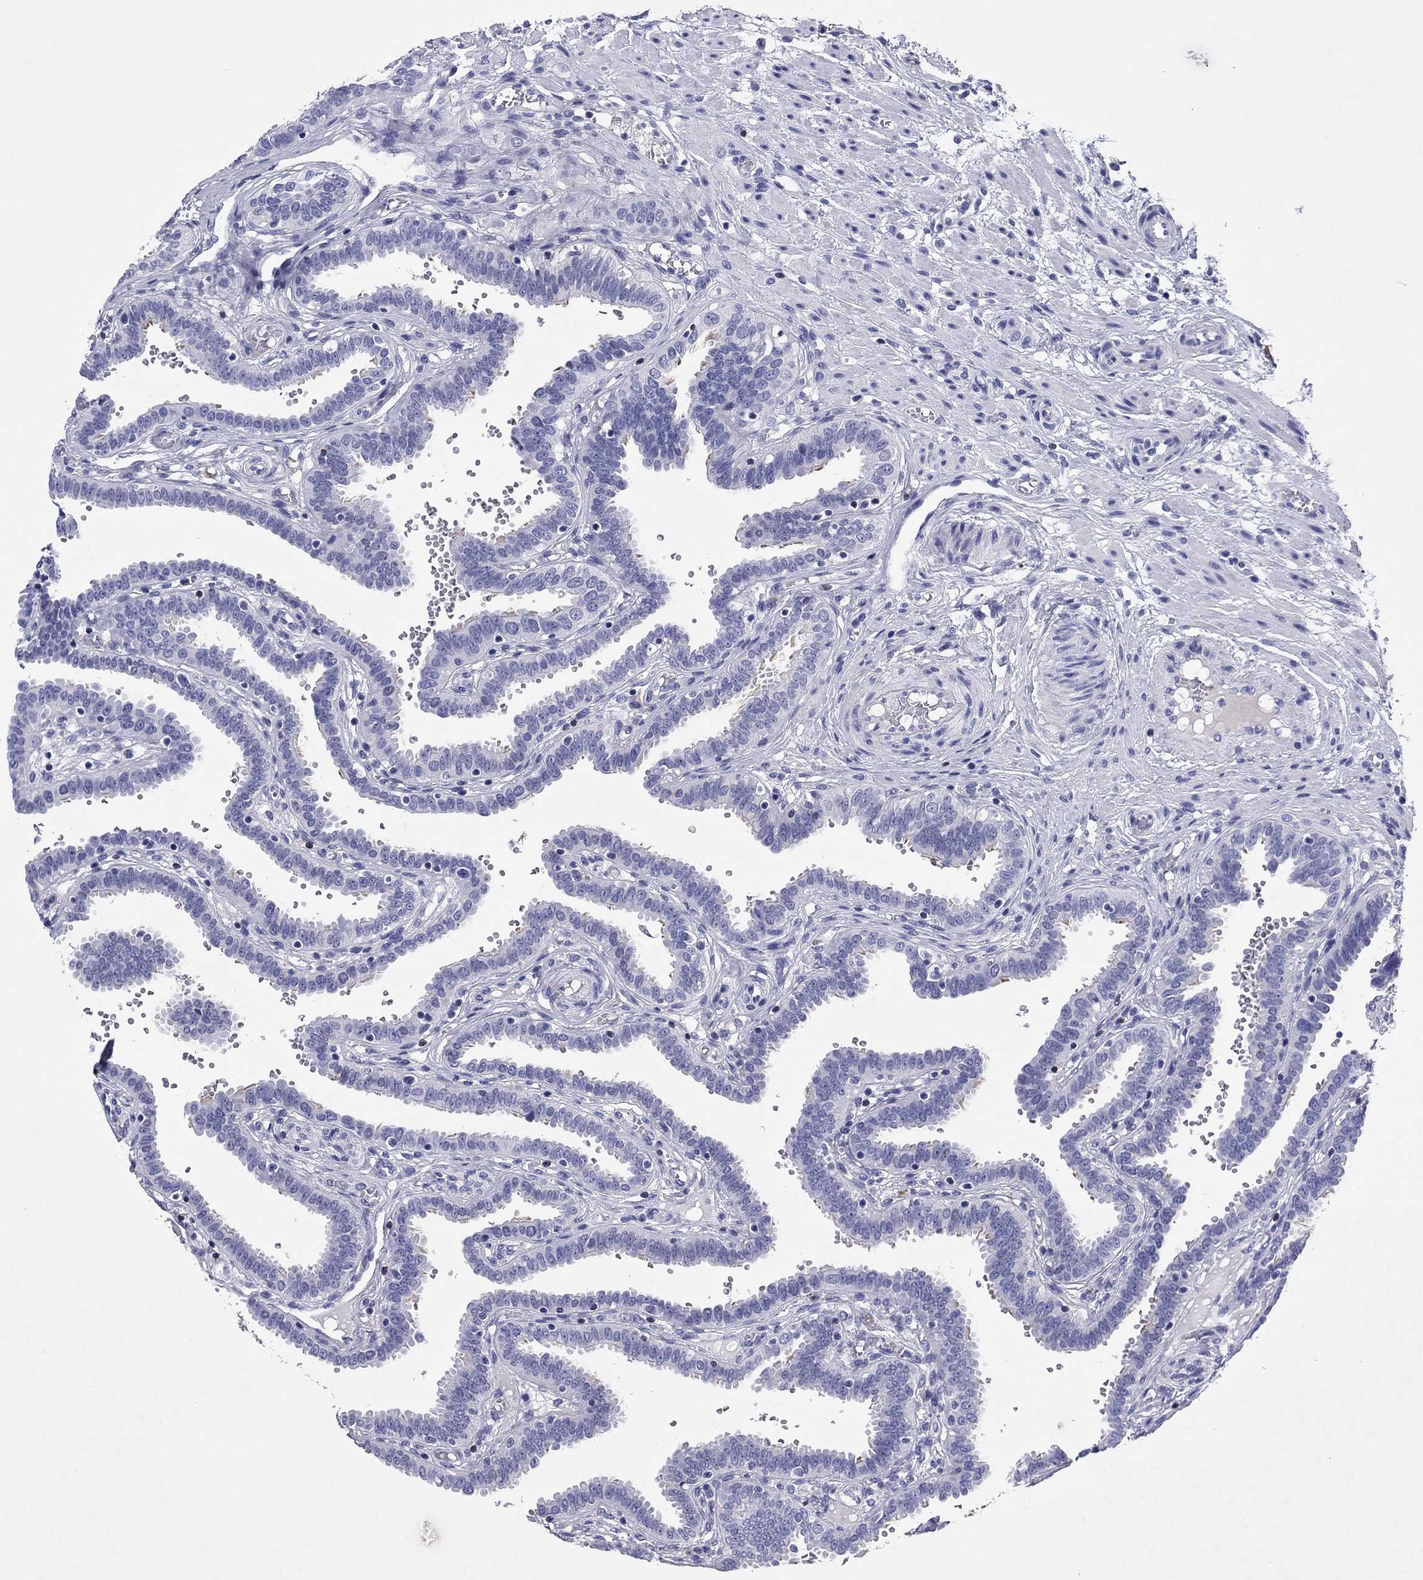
{"staining": {"intensity": "negative", "quantity": "none", "location": "none"}, "tissue": "fallopian tube", "cell_type": "Glandular cells", "image_type": "normal", "snomed": [{"axis": "morphology", "description": "Normal tissue, NOS"}, {"axis": "topography", "description": "Fallopian tube"}], "caption": "The immunohistochemistry (IHC) histopathology image has no significant staining in glandular cells of fallopian tube. (DAB (3,3'-diaminobenzidine) IHC with hematoxylin counter stain).", "gene": "GZMK", "patient": {"sex": "female", "age": 37}}